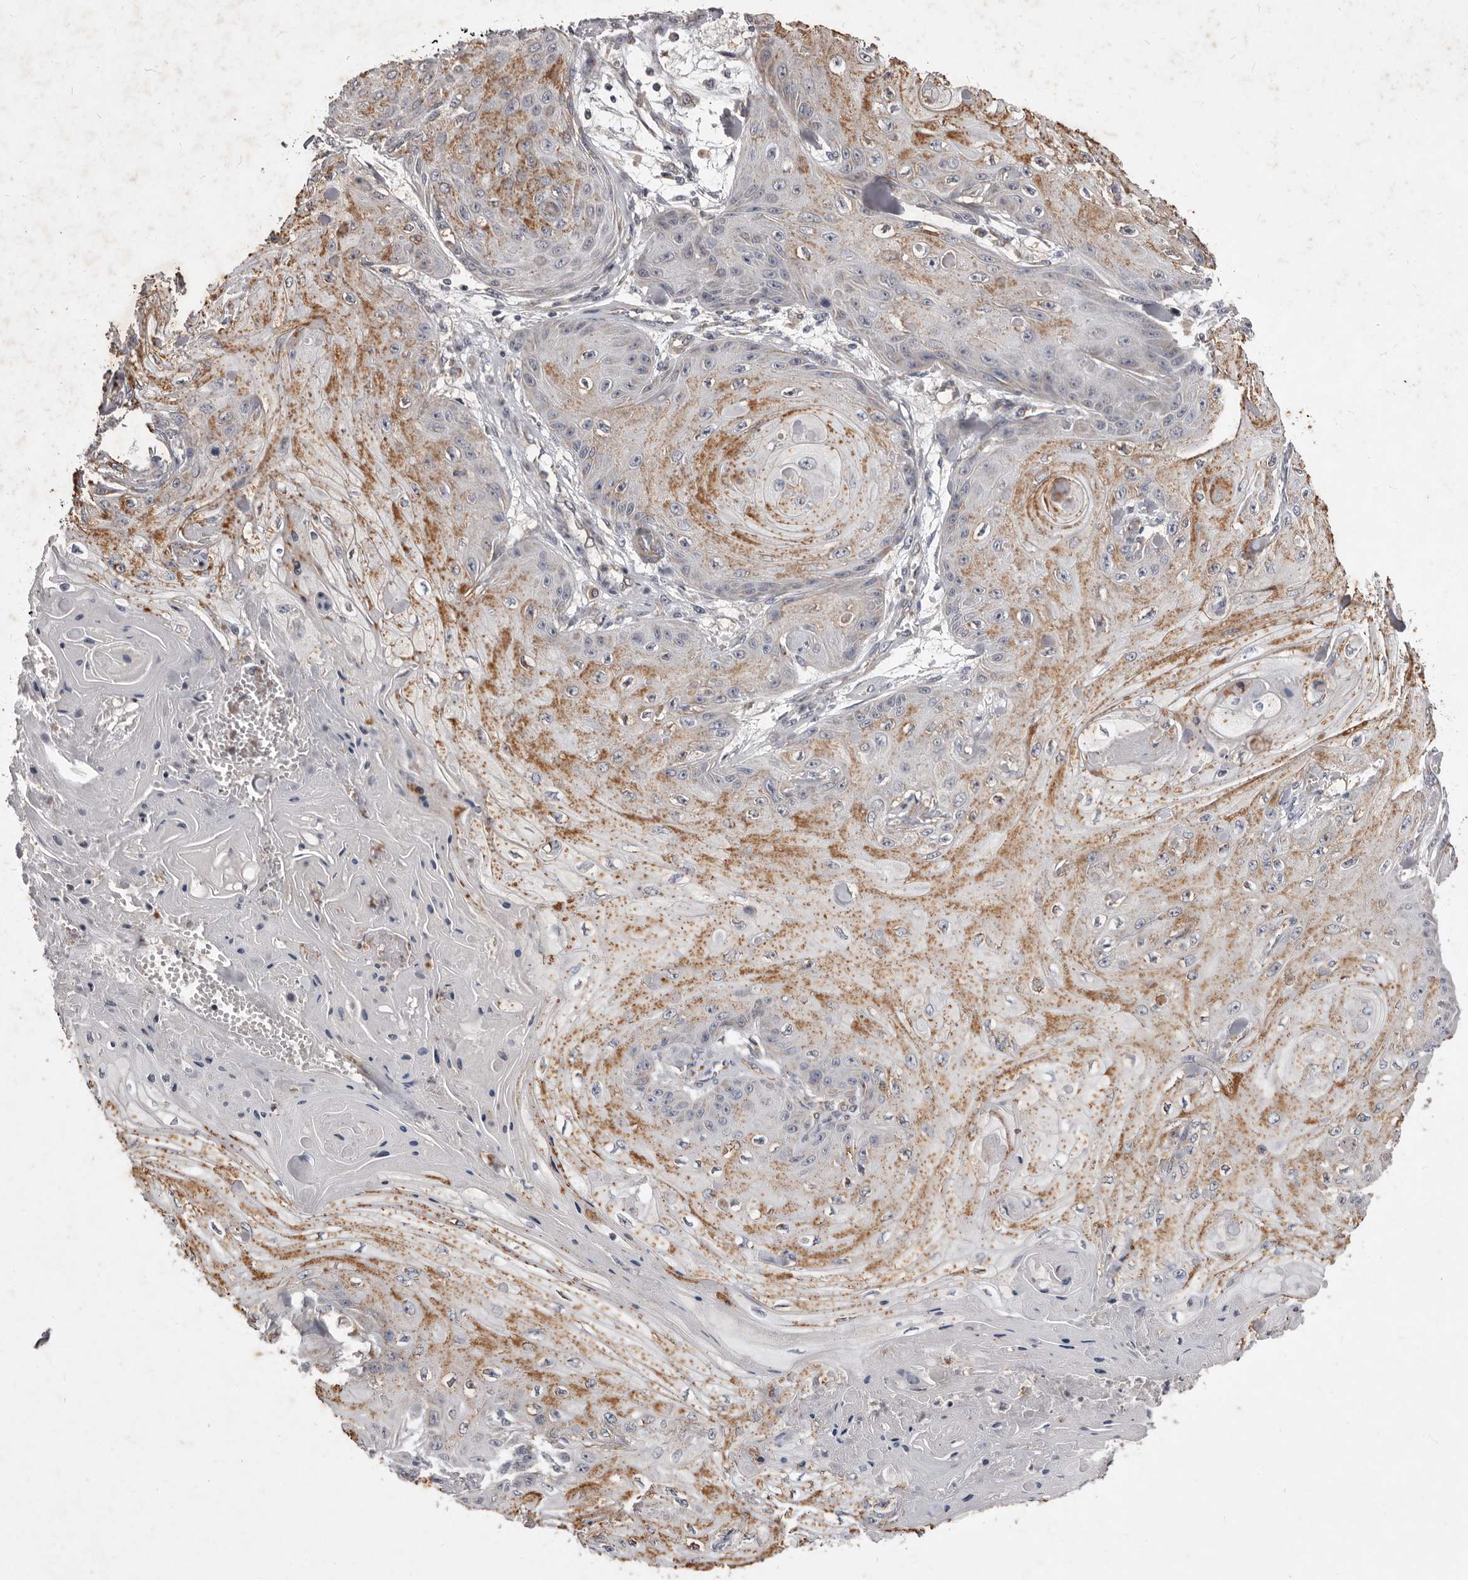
{"staining": {"intensity": "moderate", "quantity": "<25%", "location": "cytoplasmic/membranous"}, "tissue": "skin cancer", "cell_type": "Tumor cells", "image_type": "cancer", "snomed": [{"axis": "morphology", "description": "Squamous cell carcinoma, NOS"}, {"axis": "topography", "description": "Skin"}], "caption": "The photomicrograph shows staining of skin cancer (squamous cell carcinoma), revealing moderate cytoplasmic/membranous protein expression (brown color) within tumor cells.", "gene": "CXCL14", "patient": {"sex": "male", "age": 74}}